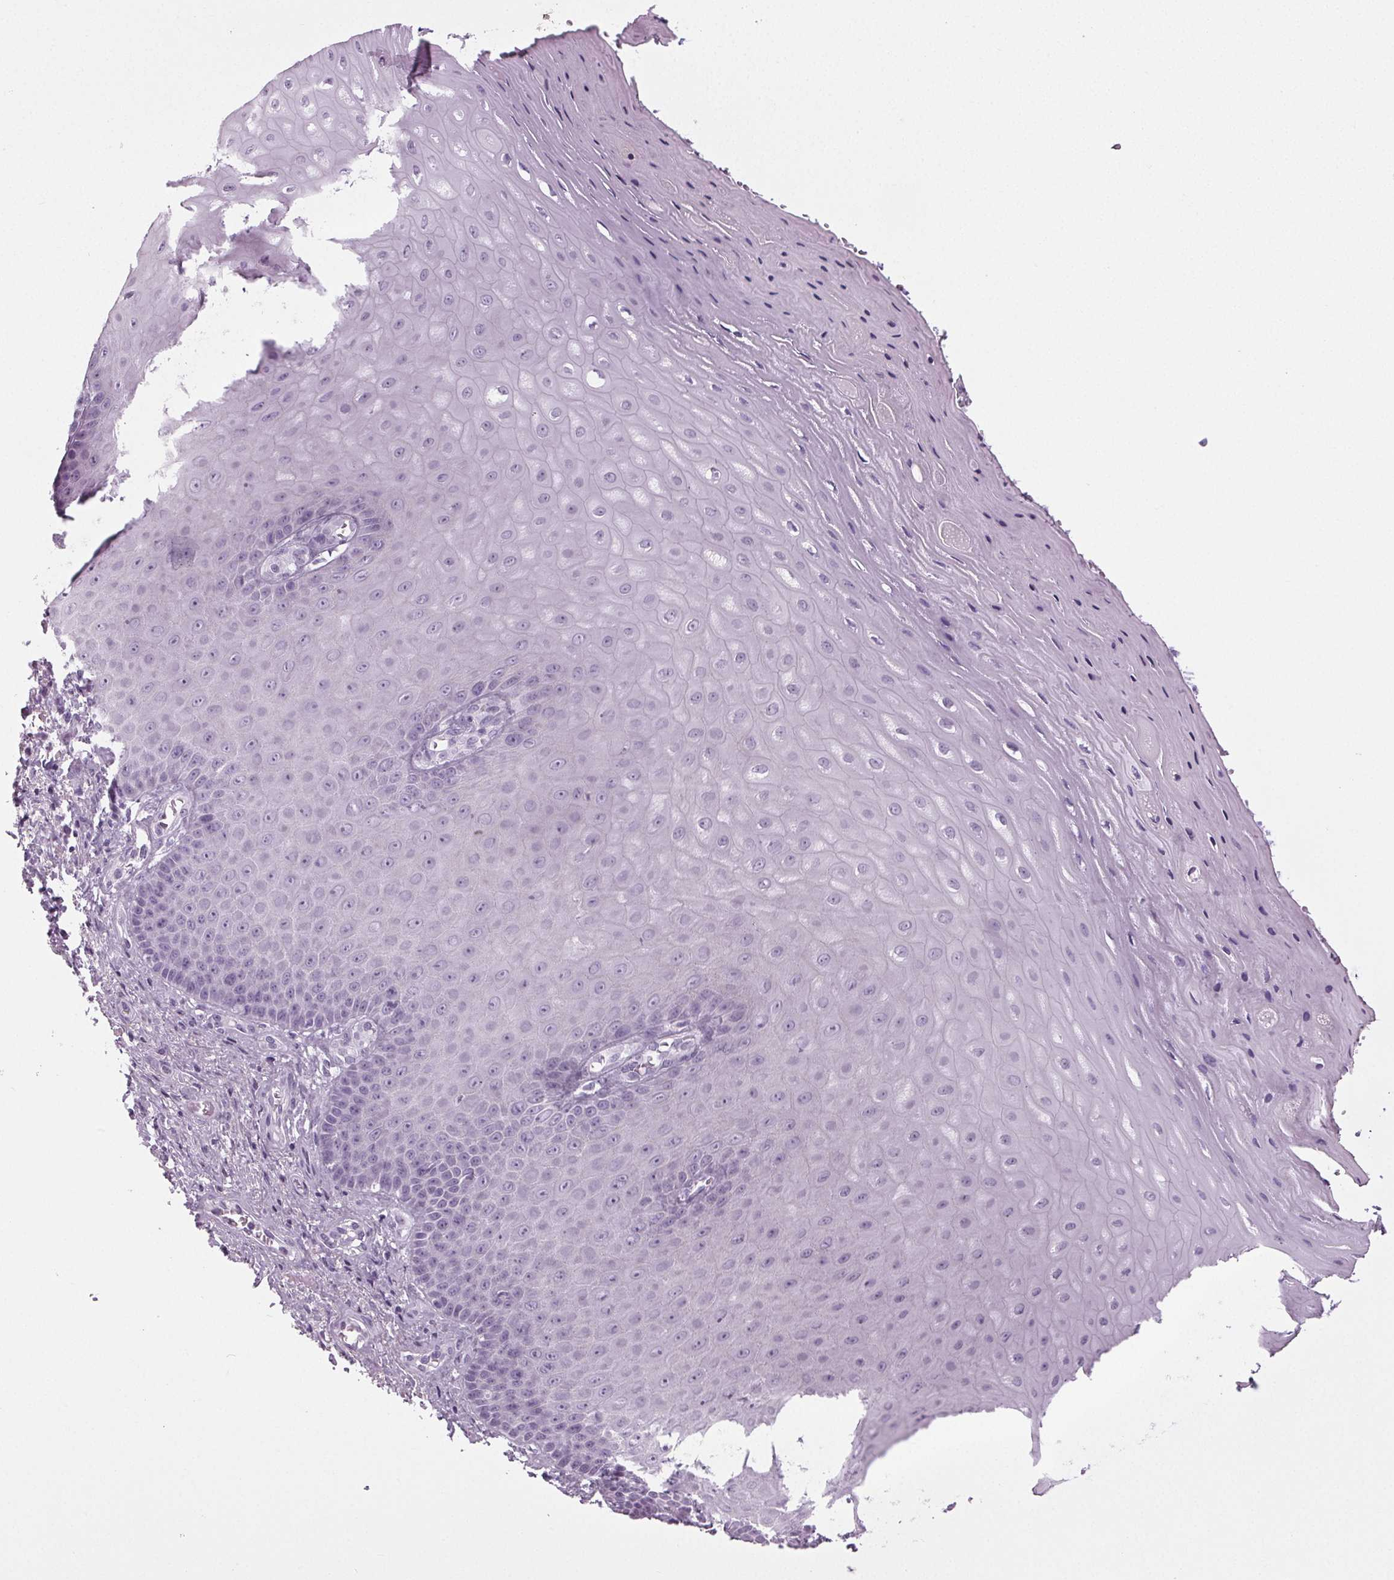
{"staining": {"intensity": "negative", "quantity": "none", "location": "none"}, "tissue": "vagina", "cell_type": "Squamous epithelial cells", "image_type": "normal", "snomed": [{"axis": "morphology", "description": "Normal tissue, NOS"}, {"axis": "topography", "description": "Vagina"}], "caption": "Normal vagina was stained to show a protein in brown. There is no significant expression in squamous epithelial cells. The staining was performed using DAB to visualize the protein expression in brown, while the nuclei were stained in blue with hematoxylin (Magnification: 20x).", "gene": "IGF2BP1", "patient": {"sex": "female", "age": 83}}